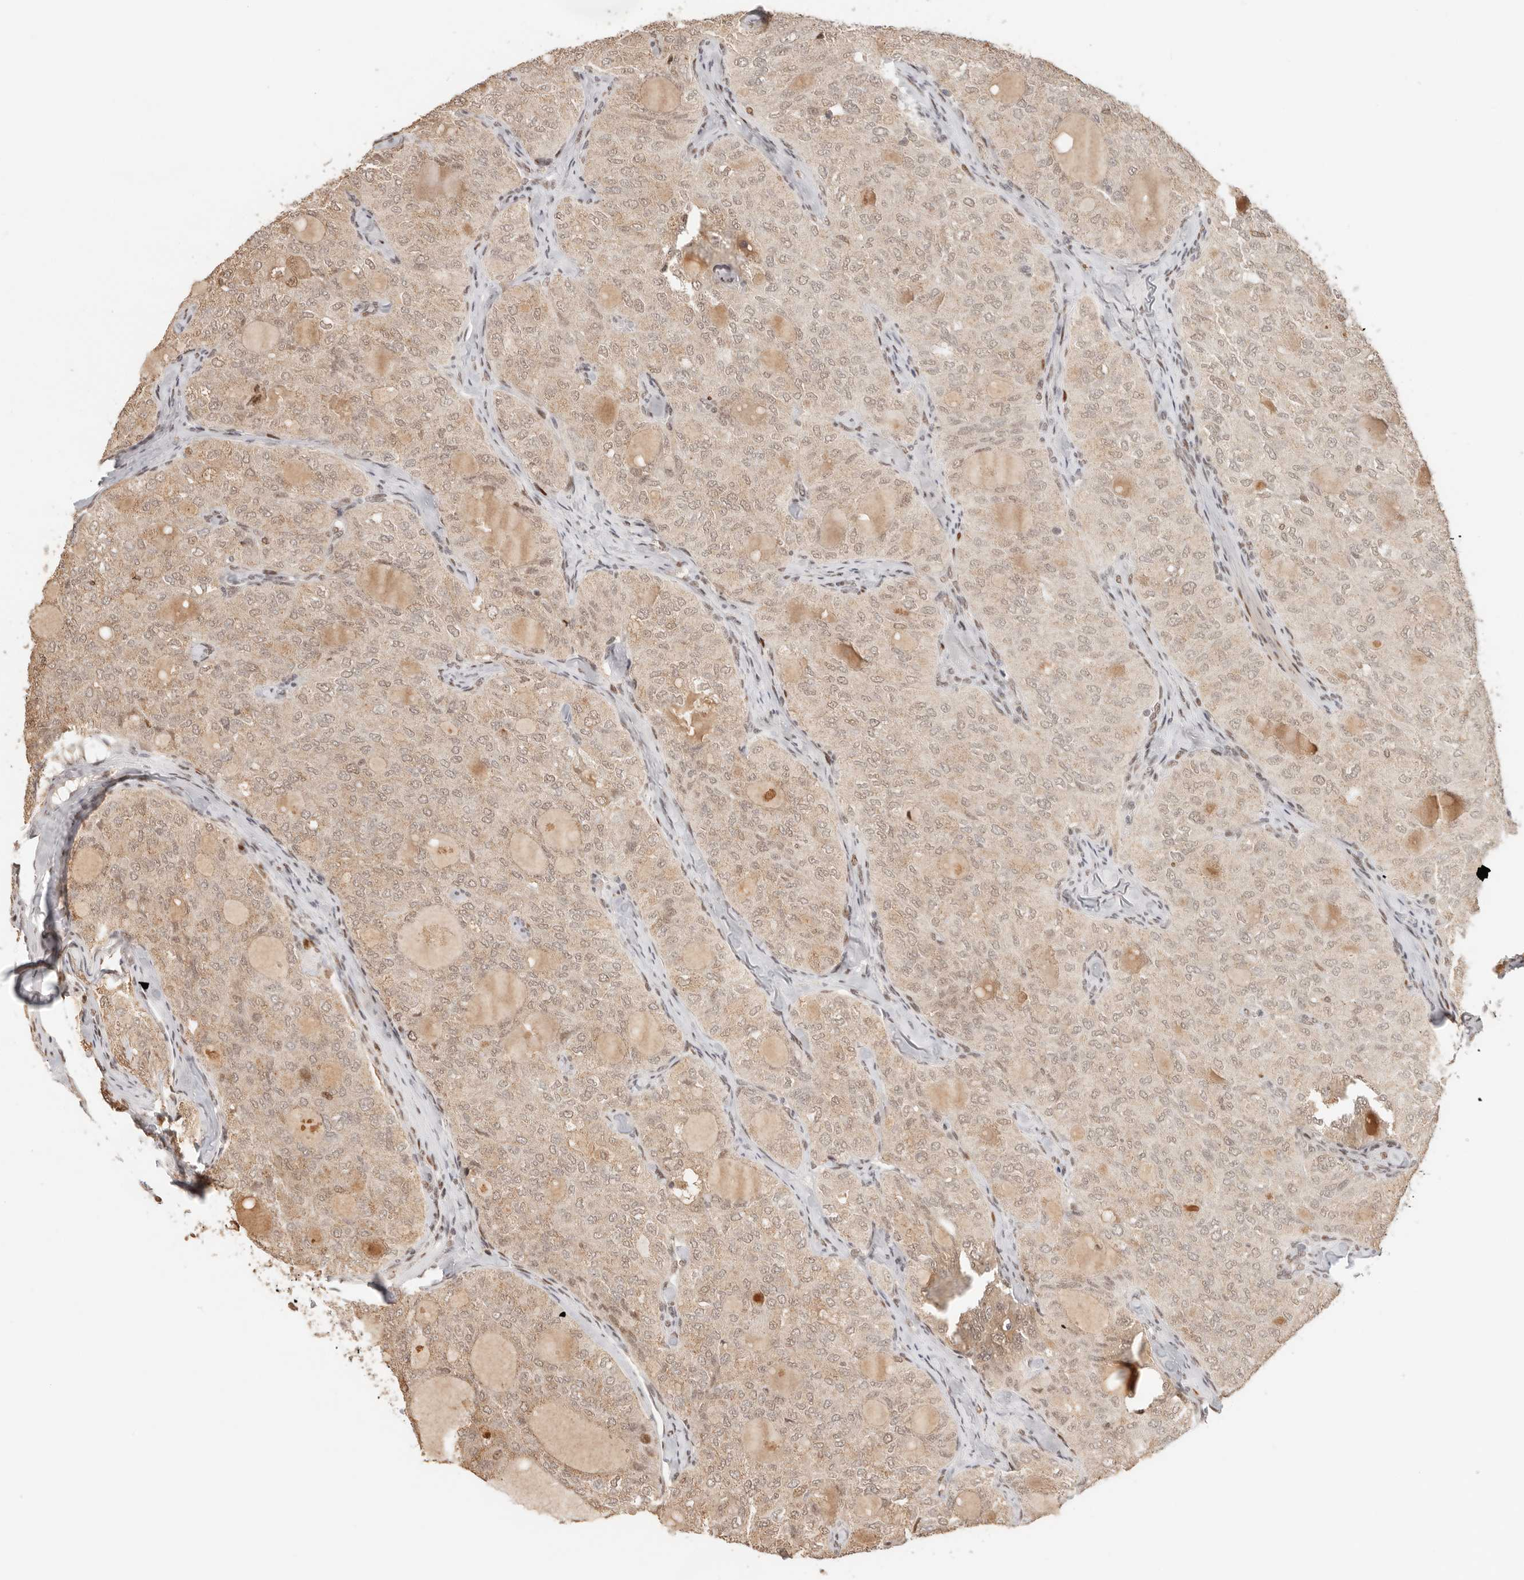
{"staining": {"intensity": "weak", "quantity": "25%-75%", "location": "nuclear"}, "tissue": "thyroid cancer", "cell_type": "Tumor cells", "image_type": "cancer", "snomed": [{"axis": "morphology", "description": "Follicular adenoma carcinoma, NOS"}, {"axis": "topography", "description": "Thyroid gland"}], "caption": "Thyroid cancer was stained to show a protein in brown. There is low levels of weak nuclear positivity in about 25%-75% of tumor cells.", "gene": "NPAS2", "patient": {"sex": "male", "age": 75}}